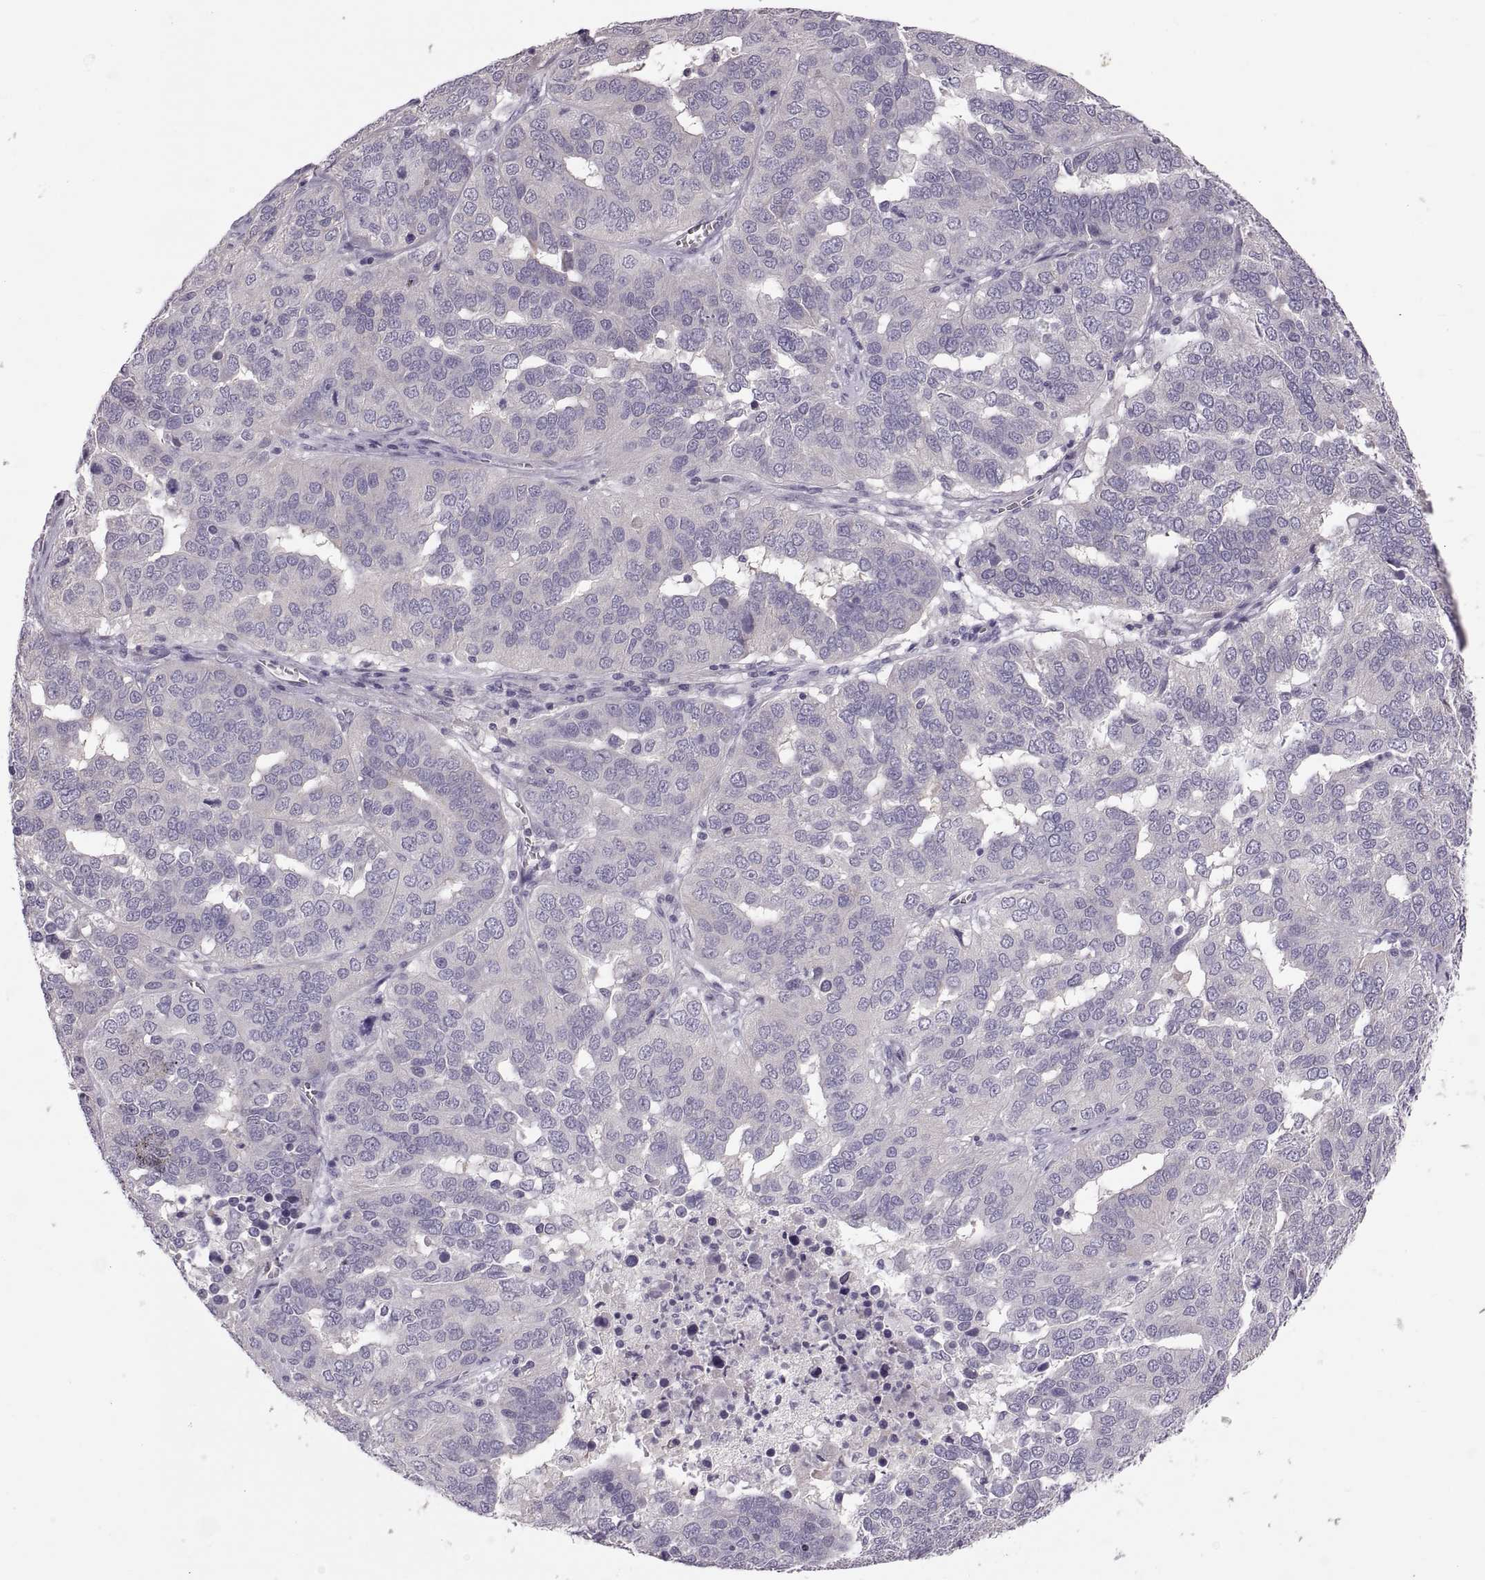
{"staining": {"intensity": "negative", "quantity": "none", "location": "none"}, "tissue": "ovarian cancer", "cell_type": "Tumor cells", "image_type": "cancer", "snomed": [{"axis": "morphology", "description": "Carcinoma, endometroid"}, {"axis": "topography", "description": "Soft tissue"}, {"axis": "topography", "description": "Ovary"}], "caption": "A histopathology image of ovarian endometroid carcinoma stained for a protein exhibits no brown staining in tumor cells.", "gene": "WFDC8", "patient": {"sex": "female", "age": 52}}